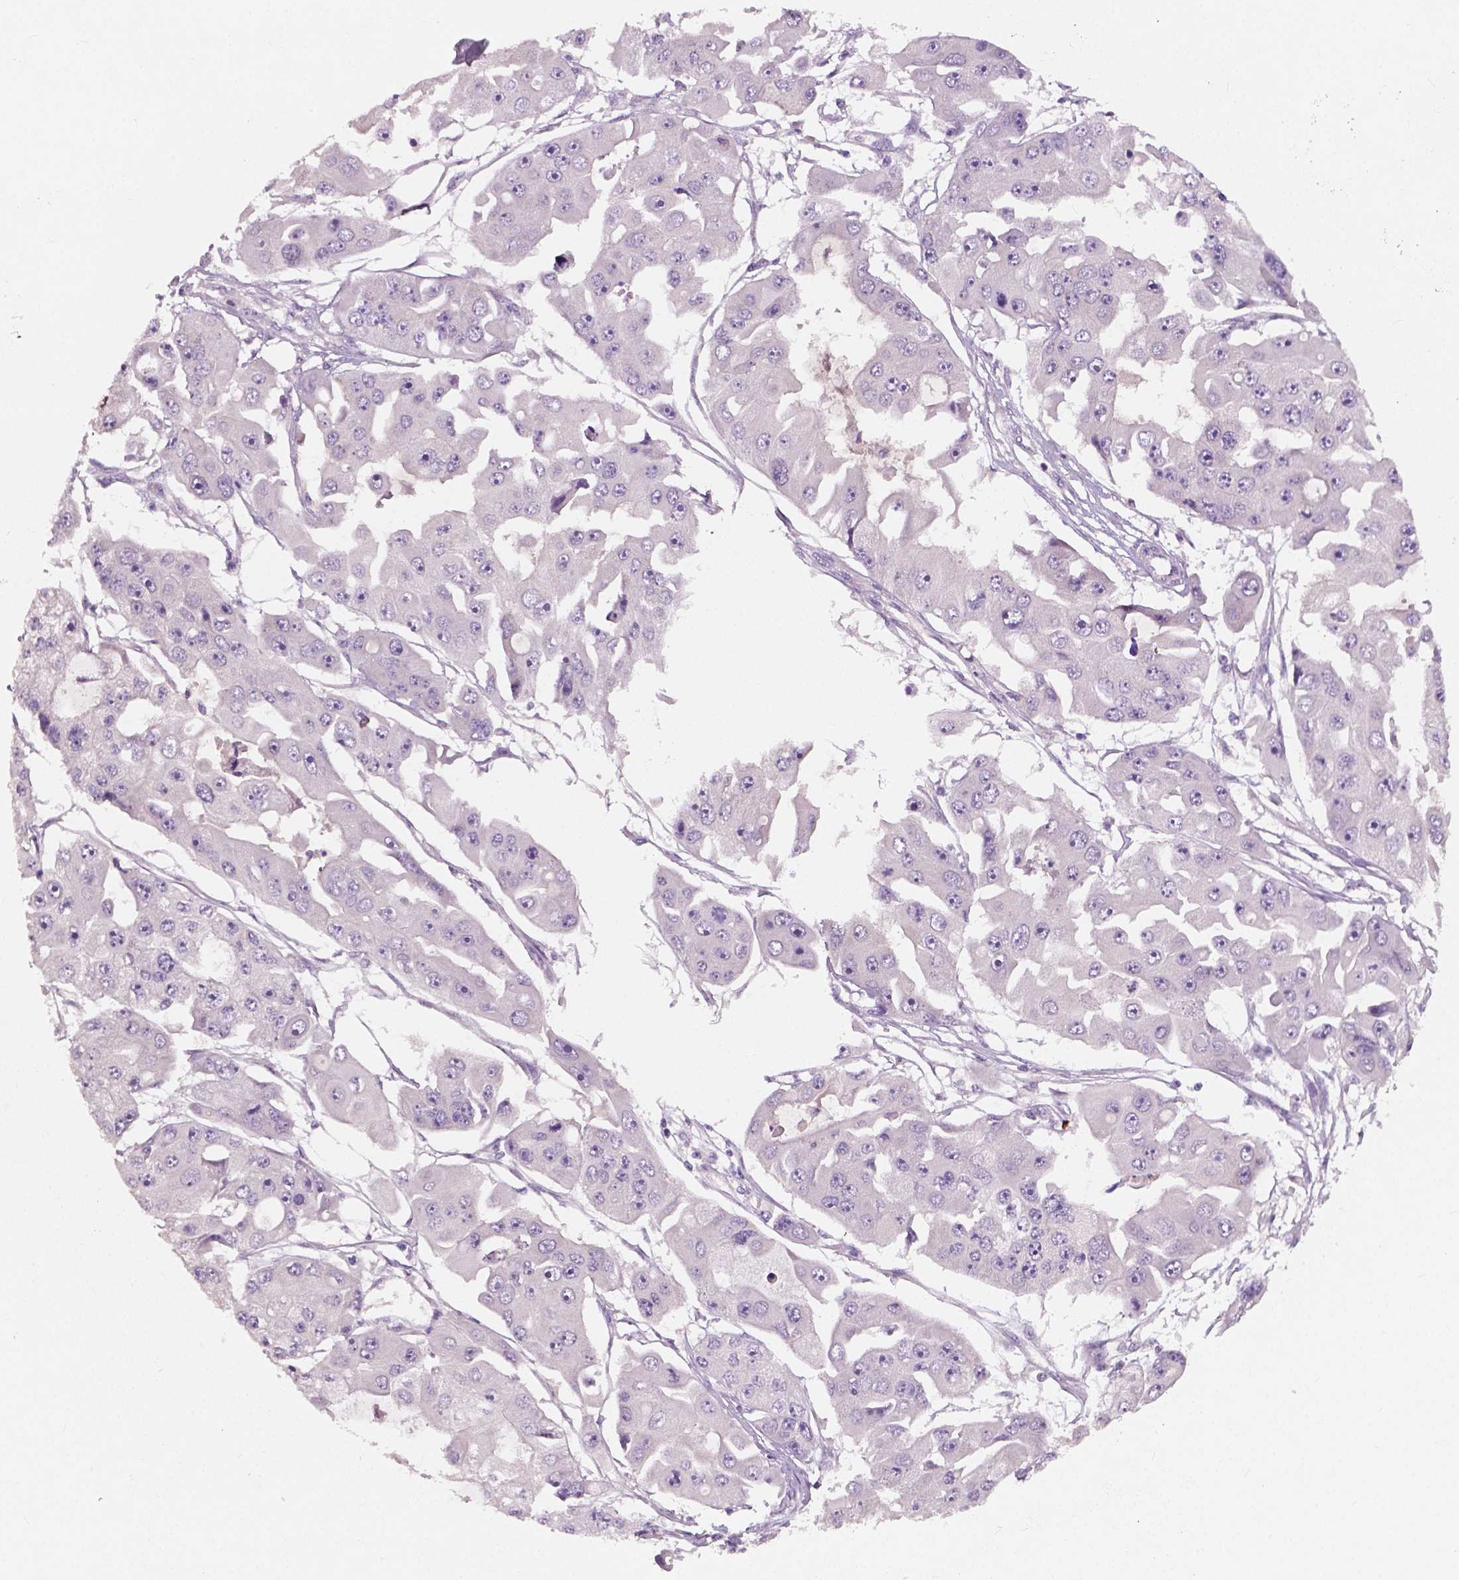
{"staining": {"intensity": "negative", "quantity": "none", "location": "none"}, "tissue": "ovarian cancer", "cell_type": "Tumor cells", "image_type": "cancer", "snomed": [{"axis": "morphology", "description": "Cystadenocarcinoma, serous, NOS"}, {"axis": "topography", "description": "Ovary"}], "caption": "Protein analysis of serous cystadenocarcinoma (ovarian) shows no significant expression in tumor cells.", "gene": "LSM14B", "patient": {"sex": "female", "age": 56}}